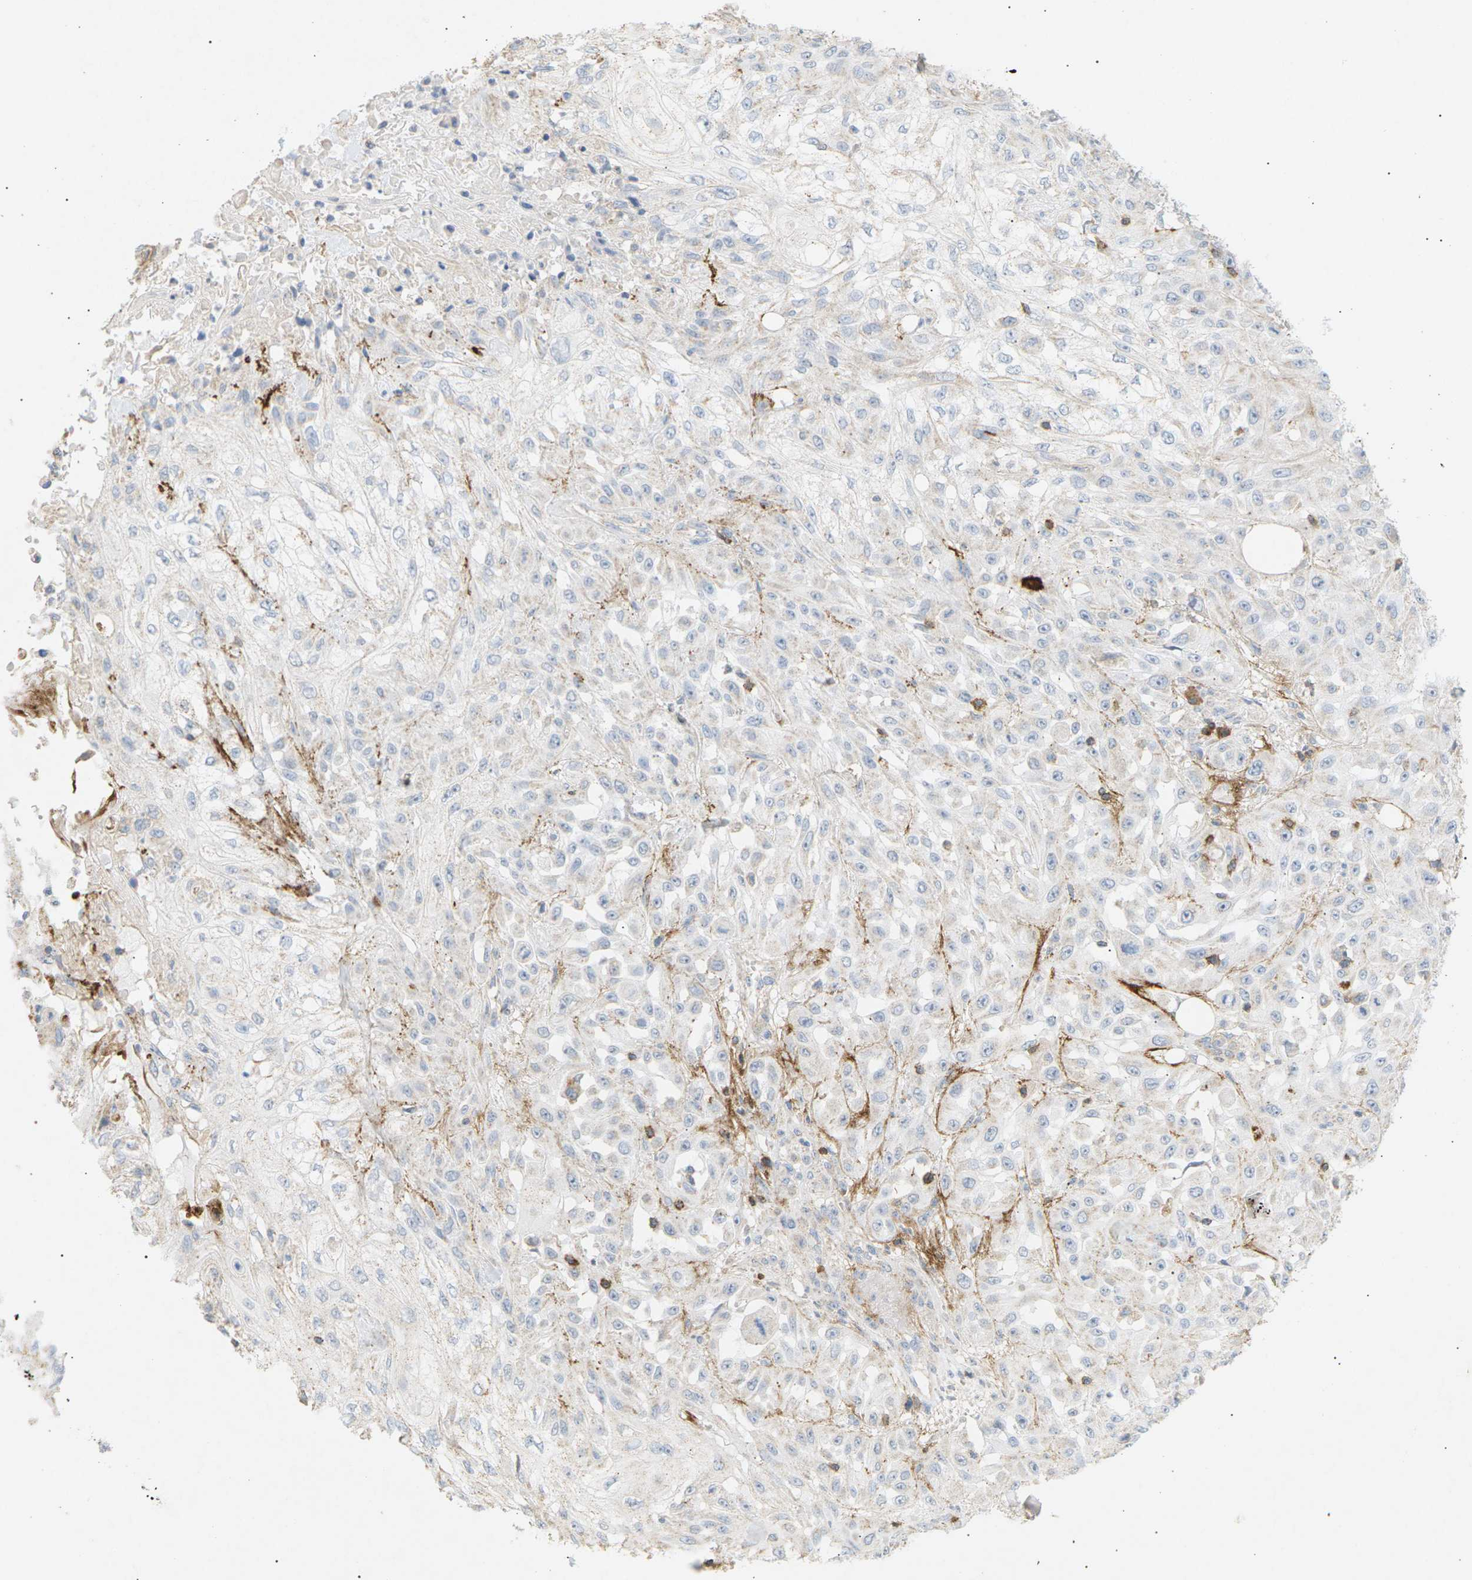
{"staining": {"intensity": "negative", "quantity": "none", "location": "none"}, "tissue": "skin cancer", "cell_type": "Tumor cells", "image_type": "cancer", "snomed": [{"axis": "morphology", "description": "Squamous cell carcinoma, NOS"}, {"axis": "morphology", "description": "Squamous cell carcinoma, metastatic, NOS"}, {"axis": "topography", "description": "Skin"}, {"axis": "topography", "description": "Lymph node"}], "caption": "The micrograph displays no significant positivity in tumor cells of skin cancer.", "gene": "LIME1", "patient": {"sex": "male", "age": 75}}